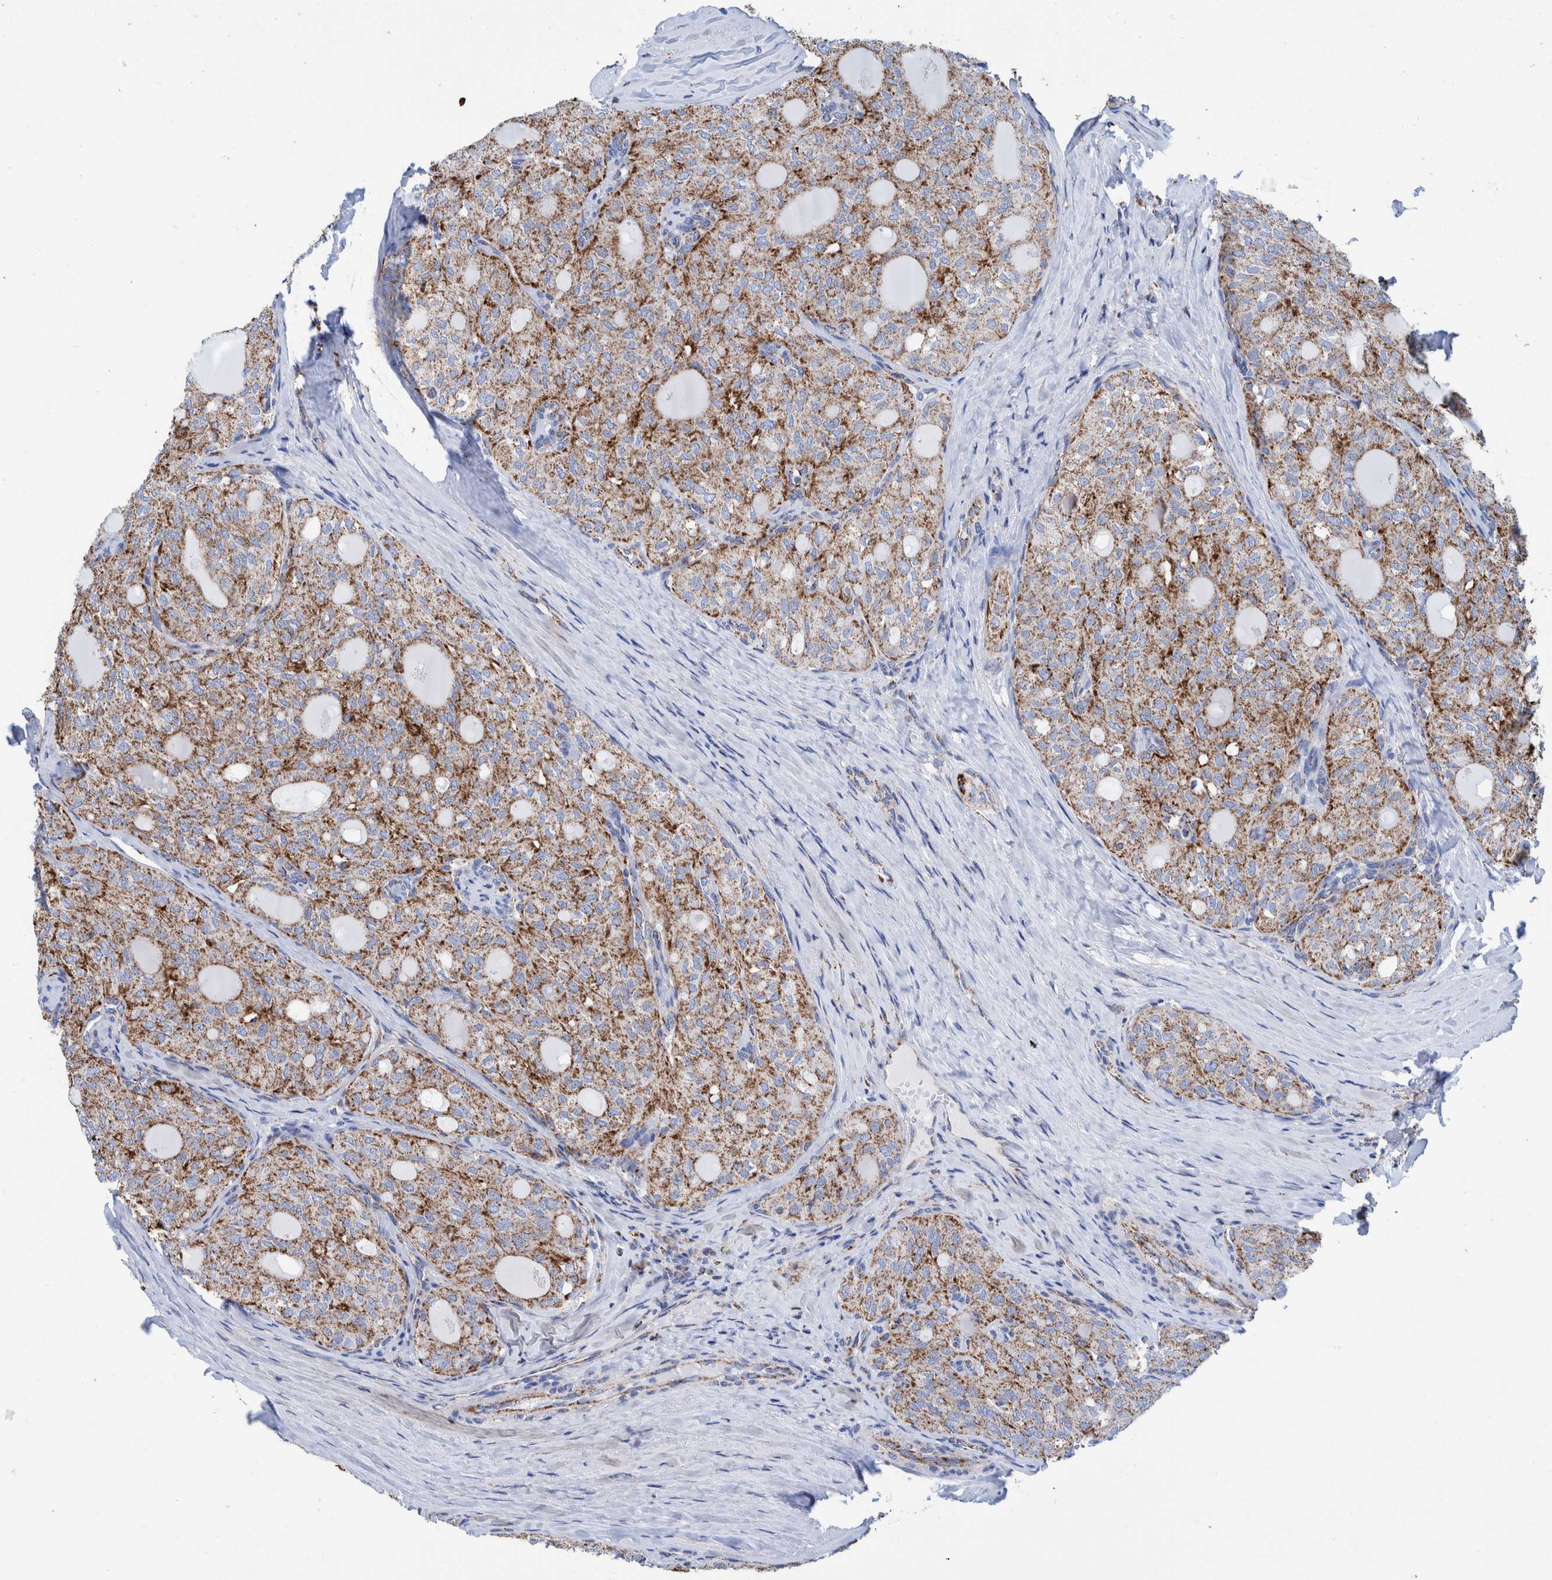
{"staining": {"intensity": "moderate", "quantity": ">75%", "location": "cytoplasmic/membranous"}, "tissue": "thyroid cancer", "cell_type": "Tumor cells", "image_type": "cancer", "snomed": [{"axis": "morphology", "description": "Follicular adenoma carcinoma, NOS"}, {"axis": "topography", "description": "Thyroid gland"}], "caption": "DAB immunohistochemical staining of thyroid cancer (follicular adenoma carcinoma) demonstrates moderate cytoplasmic/membranous protein expression in about >75% of tumor cells. (Brightfield microscopy of DAB IHC at high magnification).", "gene": "DECR1", "patient": {"sex": "male", "age": 75}}